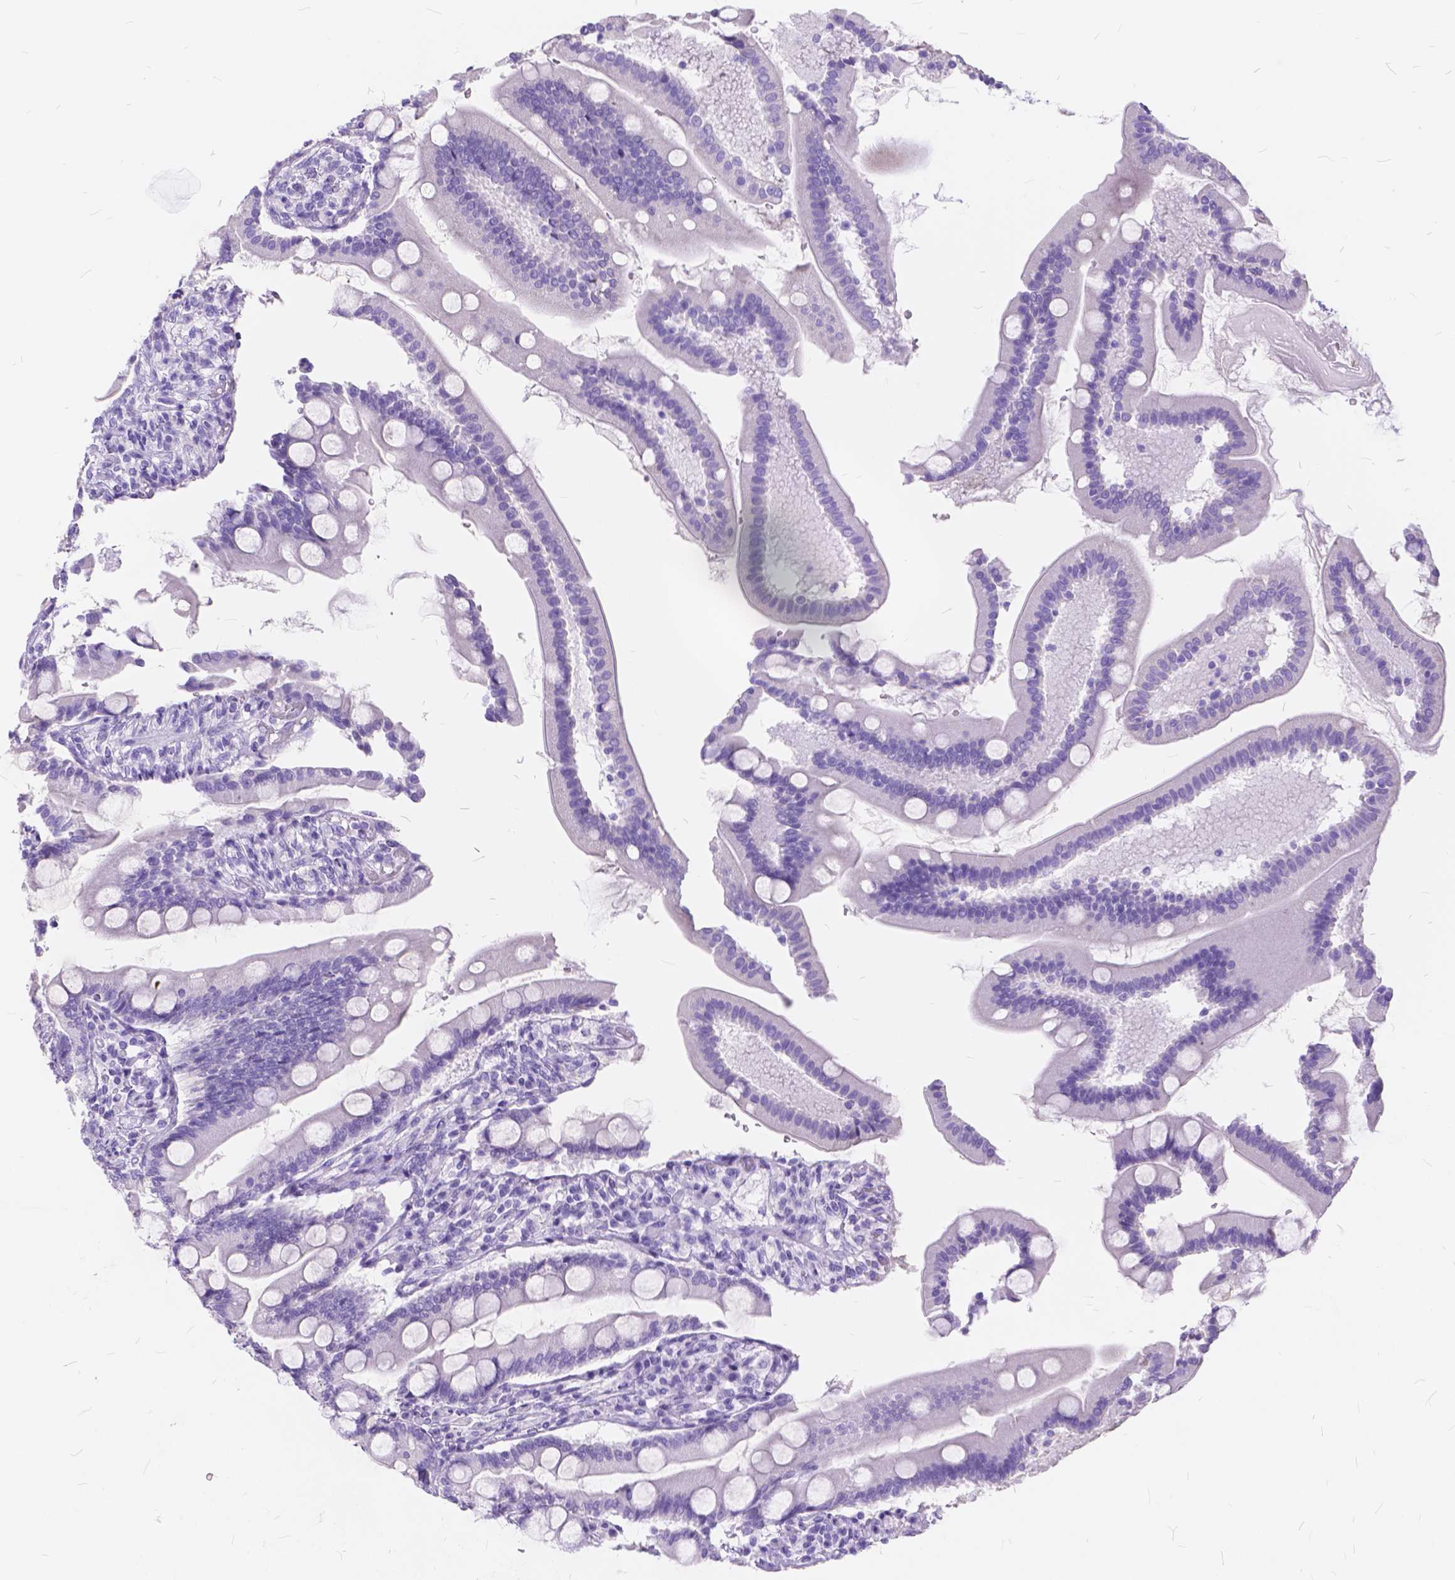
{"staining": {"intensity": "negative", "quantity": "none", "location": "none"}, "tissue": "duodenum", "cell_type": "Glandular cells", "image_type": "normal", "snomed": [{"axis": "morphology", "description": "Normal tissue, NOS"}, {"axis": "topography", "description": "Duodenum"}], "caption": "IHC of benign human duodenum exhibits no staining in glandular cells. (Stains: DAB (3,3'-diaminobenzidine) immunohistochemistry with hematoxylin counter stain, Microscopy: brightfield microscopy at high magnification).", "gene": "FOXL2", "patient": {"sex": "female", "age": 67}}